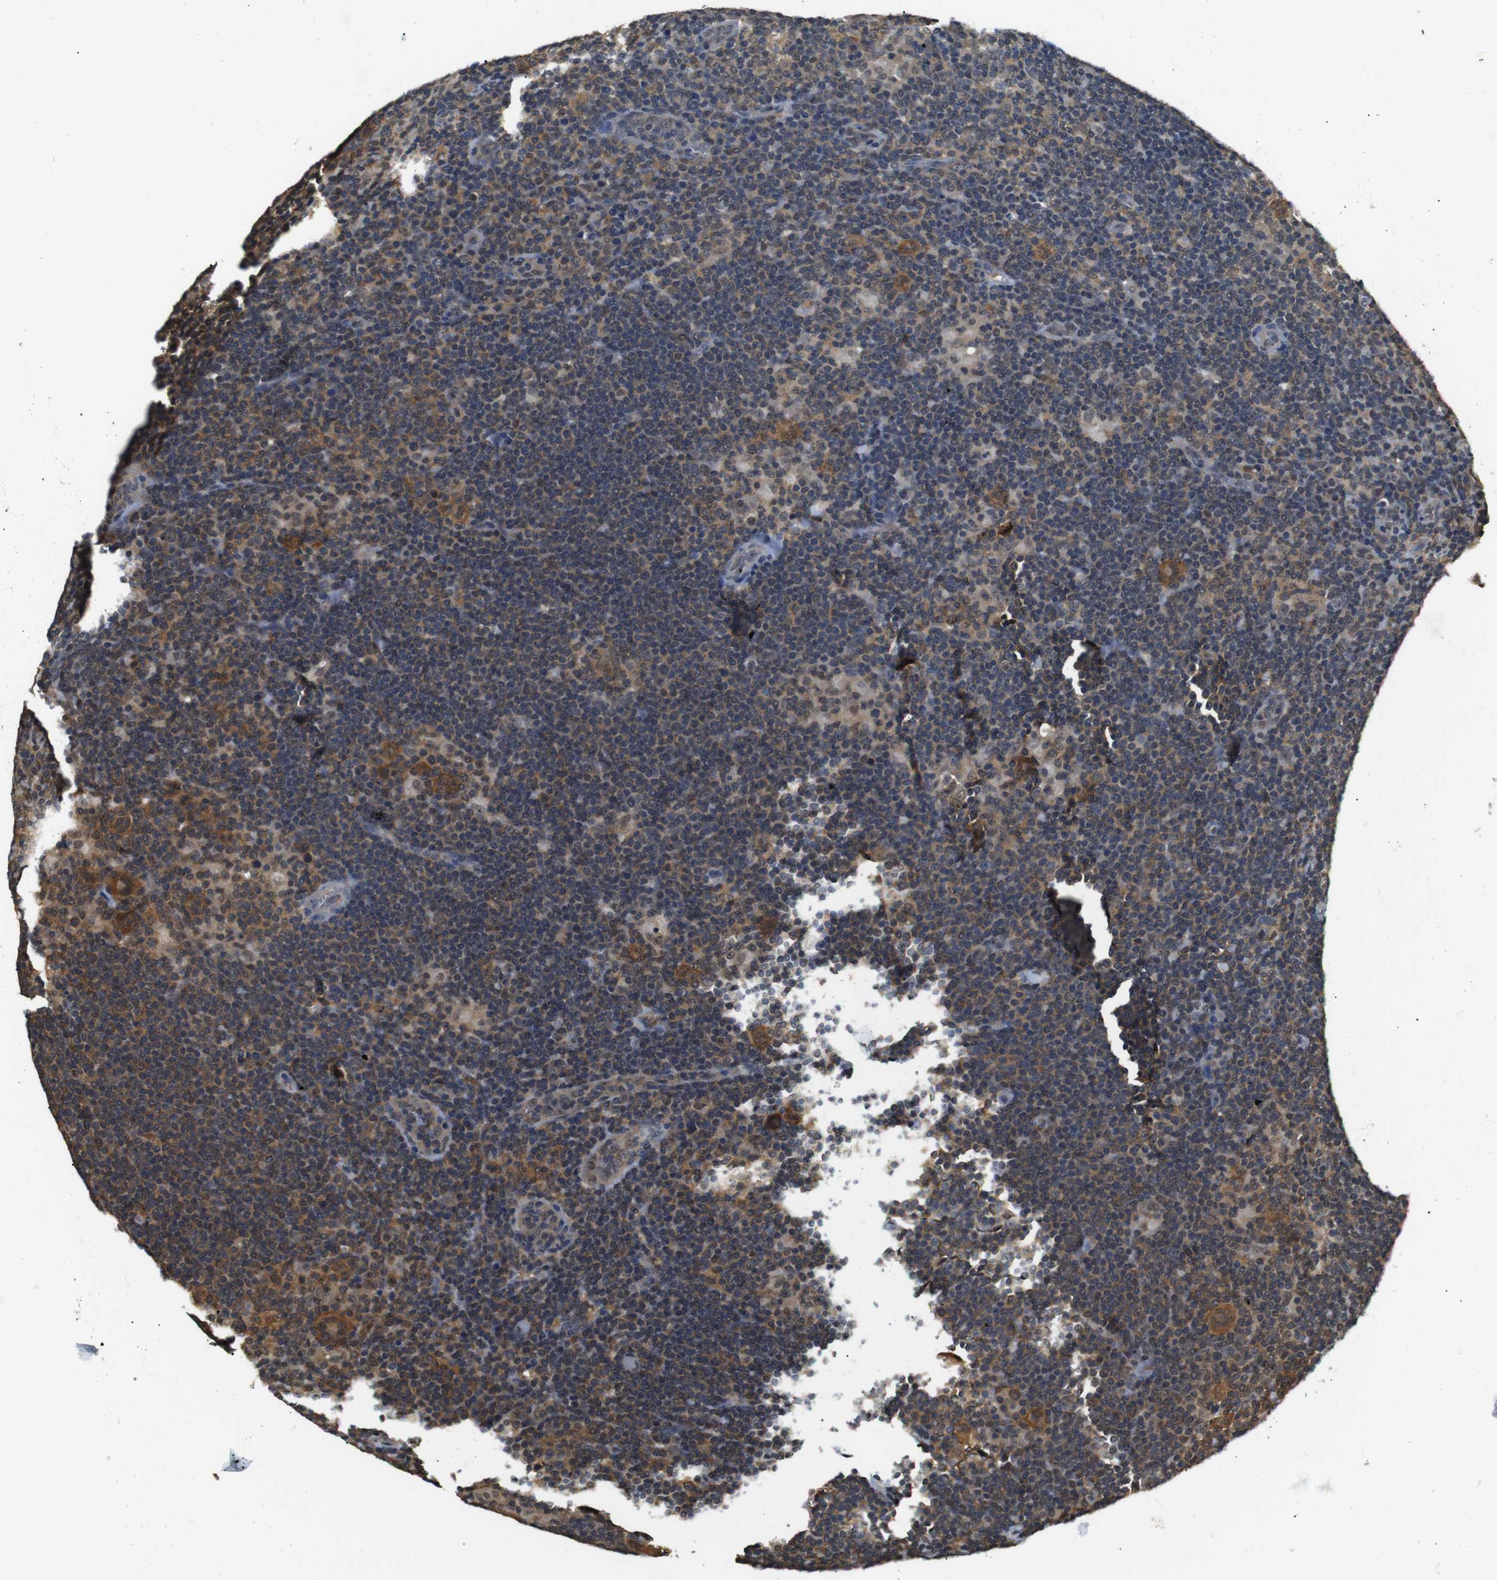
{"staining": {"intensity": "moderate", "quantity": ">75%", "location": "cytoplasmic/membranous"}, "tissue": "lymphoma", "cell_type": "Tumor cells", "image_type": "cancer", "snomed": [{"axis": "morphology", "description": "Hodgkin's disease, NOS"}, {"axis": "topography", "description": "Lymph node"}], "caption": "Lymphoma stained with a protein marker shows moderate staining in tumor cells.", "gene": "UBXN1", "patient": {"sex": "female", "age": 57}}